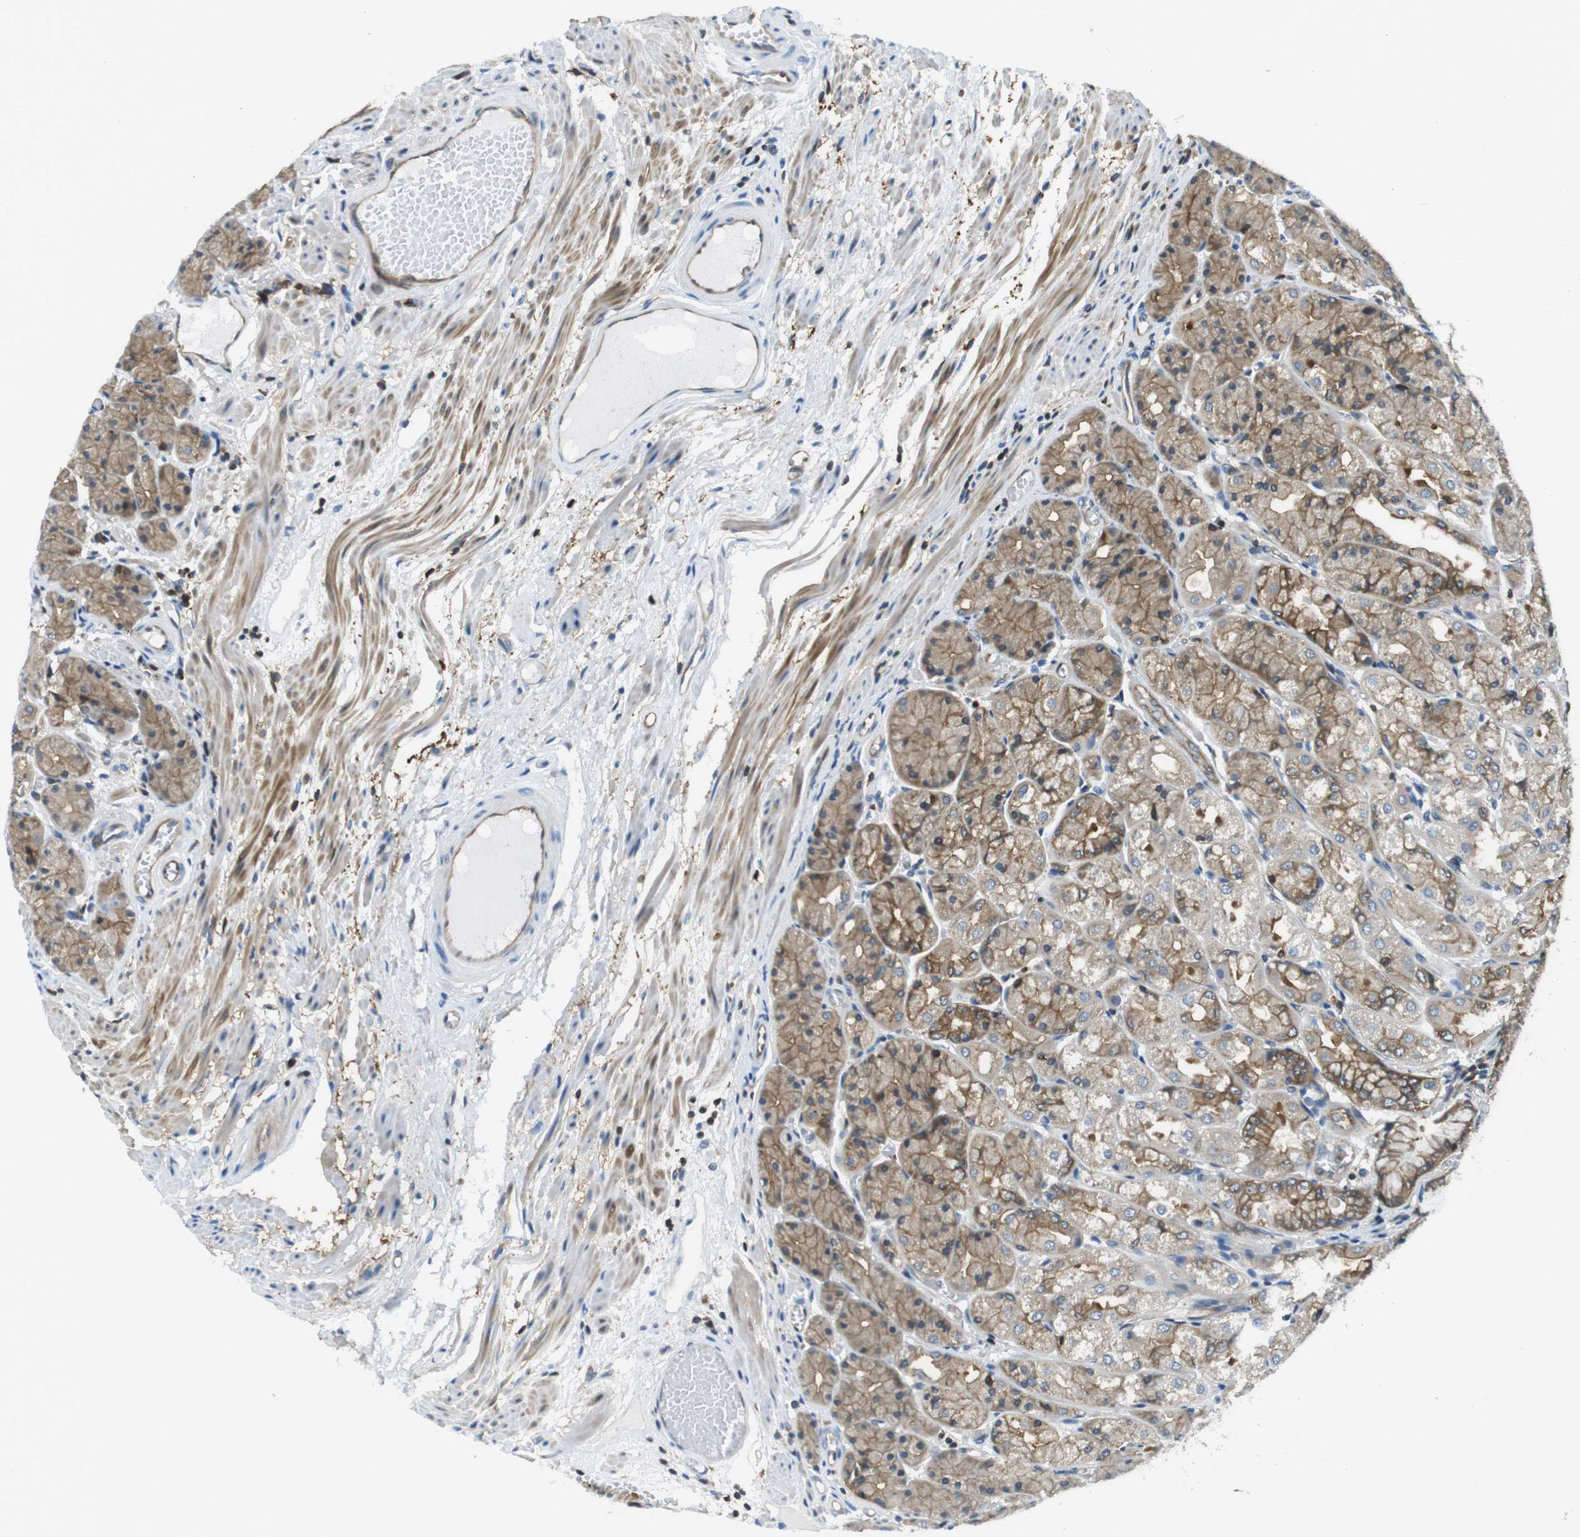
{"staining": {"intensity": "moderate", "quantity": ">75%", "location": "cytoplasmic/membranous"}, "tissue": "stomach", "cell_type": "Glandular cells", "image_type": "normal", "snomed": [{"axis": "morphology", "description": "Normal tissue, NOS"}, {"axis": "topography", "description": "Stomach, upper"}], "caption": "Protein expression analysis of unremarkable stomach reveals moderate cytoplasmic/membranous positivity in approximately >75% of glandular cells.", "gene": "TES", "patient": {"sex": "male", "age": 72}}